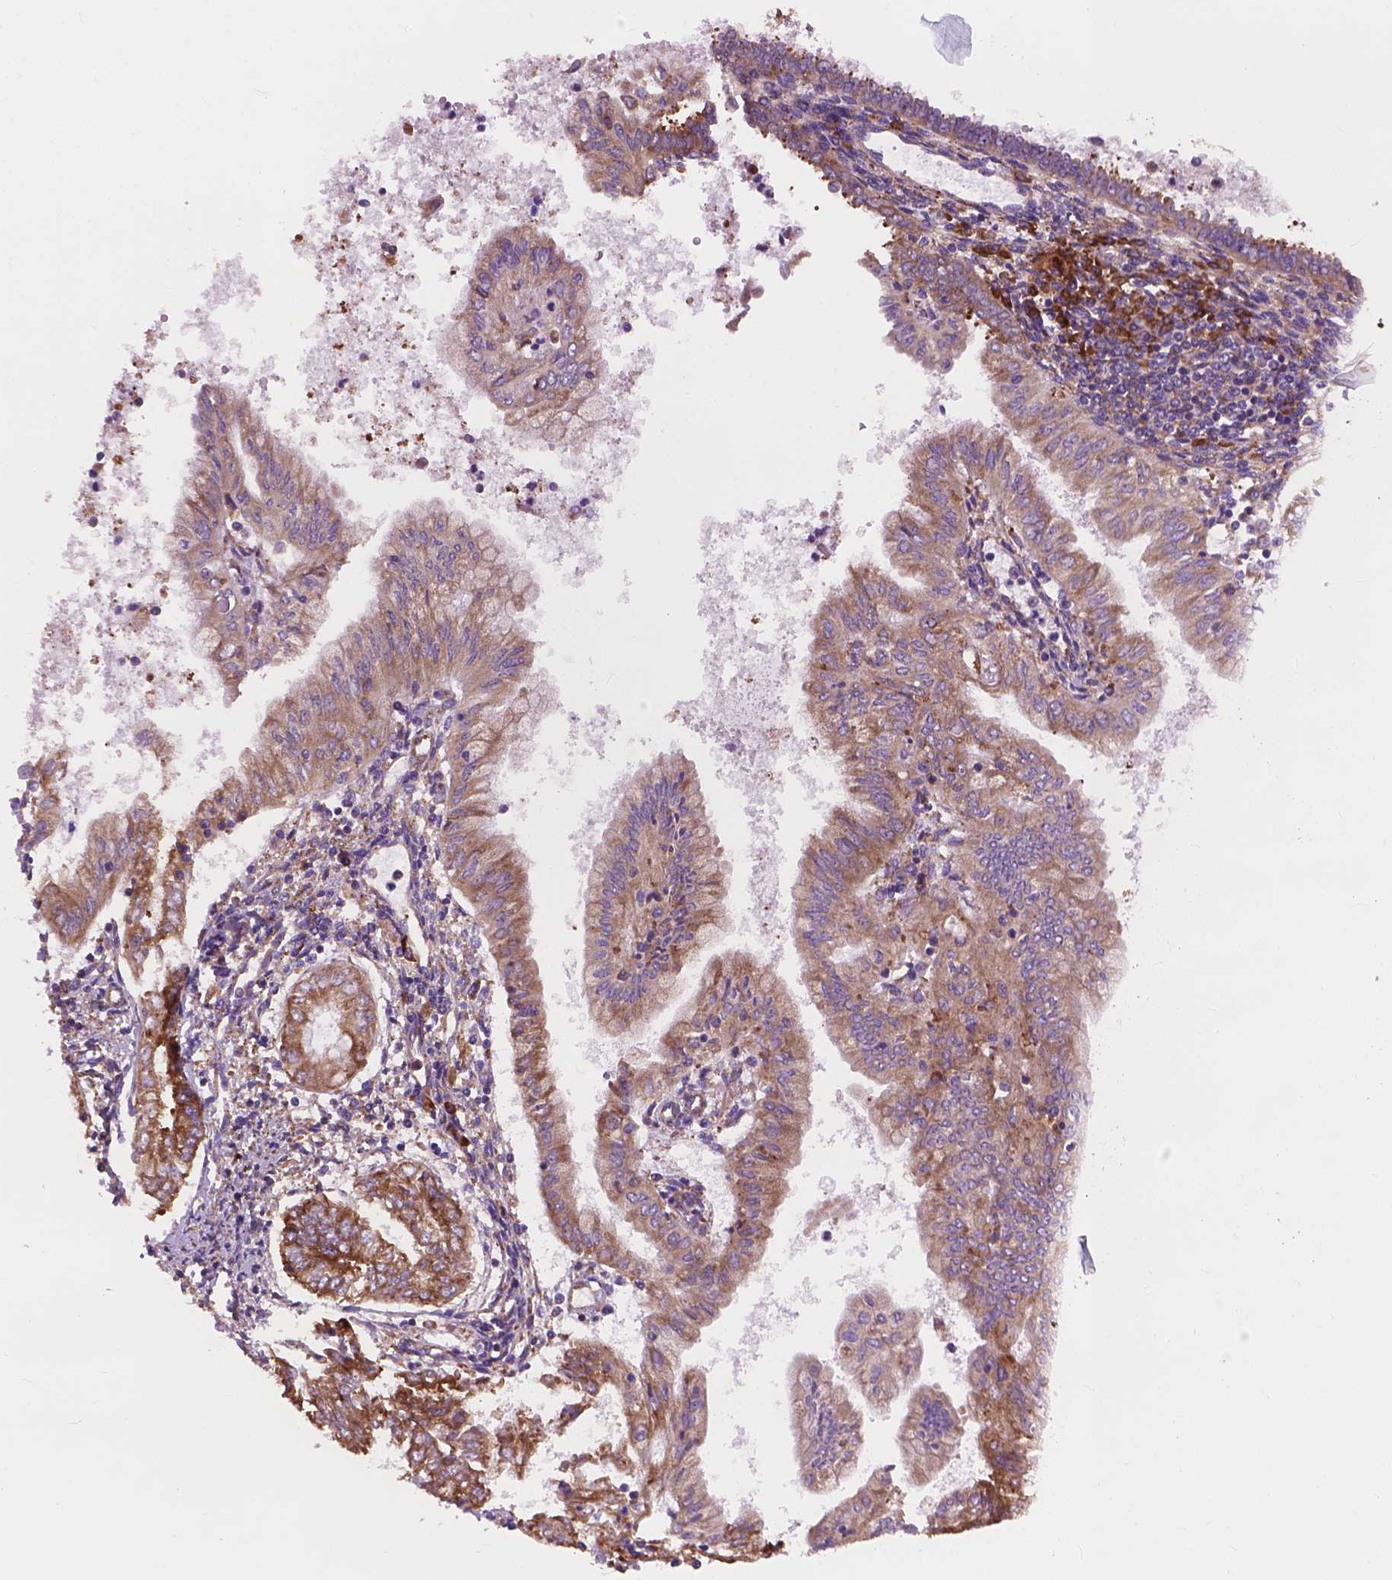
{"staining": {"intensity": "weak", "quantity": ">75%", "location": "cytoplasmic/membranous"}, "tissue": "endometrial cancer", "cell_type": "Tumor cells", "image_type": "cancer", "snomed": [{"axis": "morphology", "description": "Adenocarcinoma, NOS"}, {"axis": "topography", "description": "Endometrium"}], "caption": "Human endometrial cancer (adenocarcinoma) stained with a brown dye exhibits weak cytoplasmic/membranous positive expression in approximately >75% of tumor cells.", "gene": "RPL37A", "patient": {"sex": "female", "age": 68}}